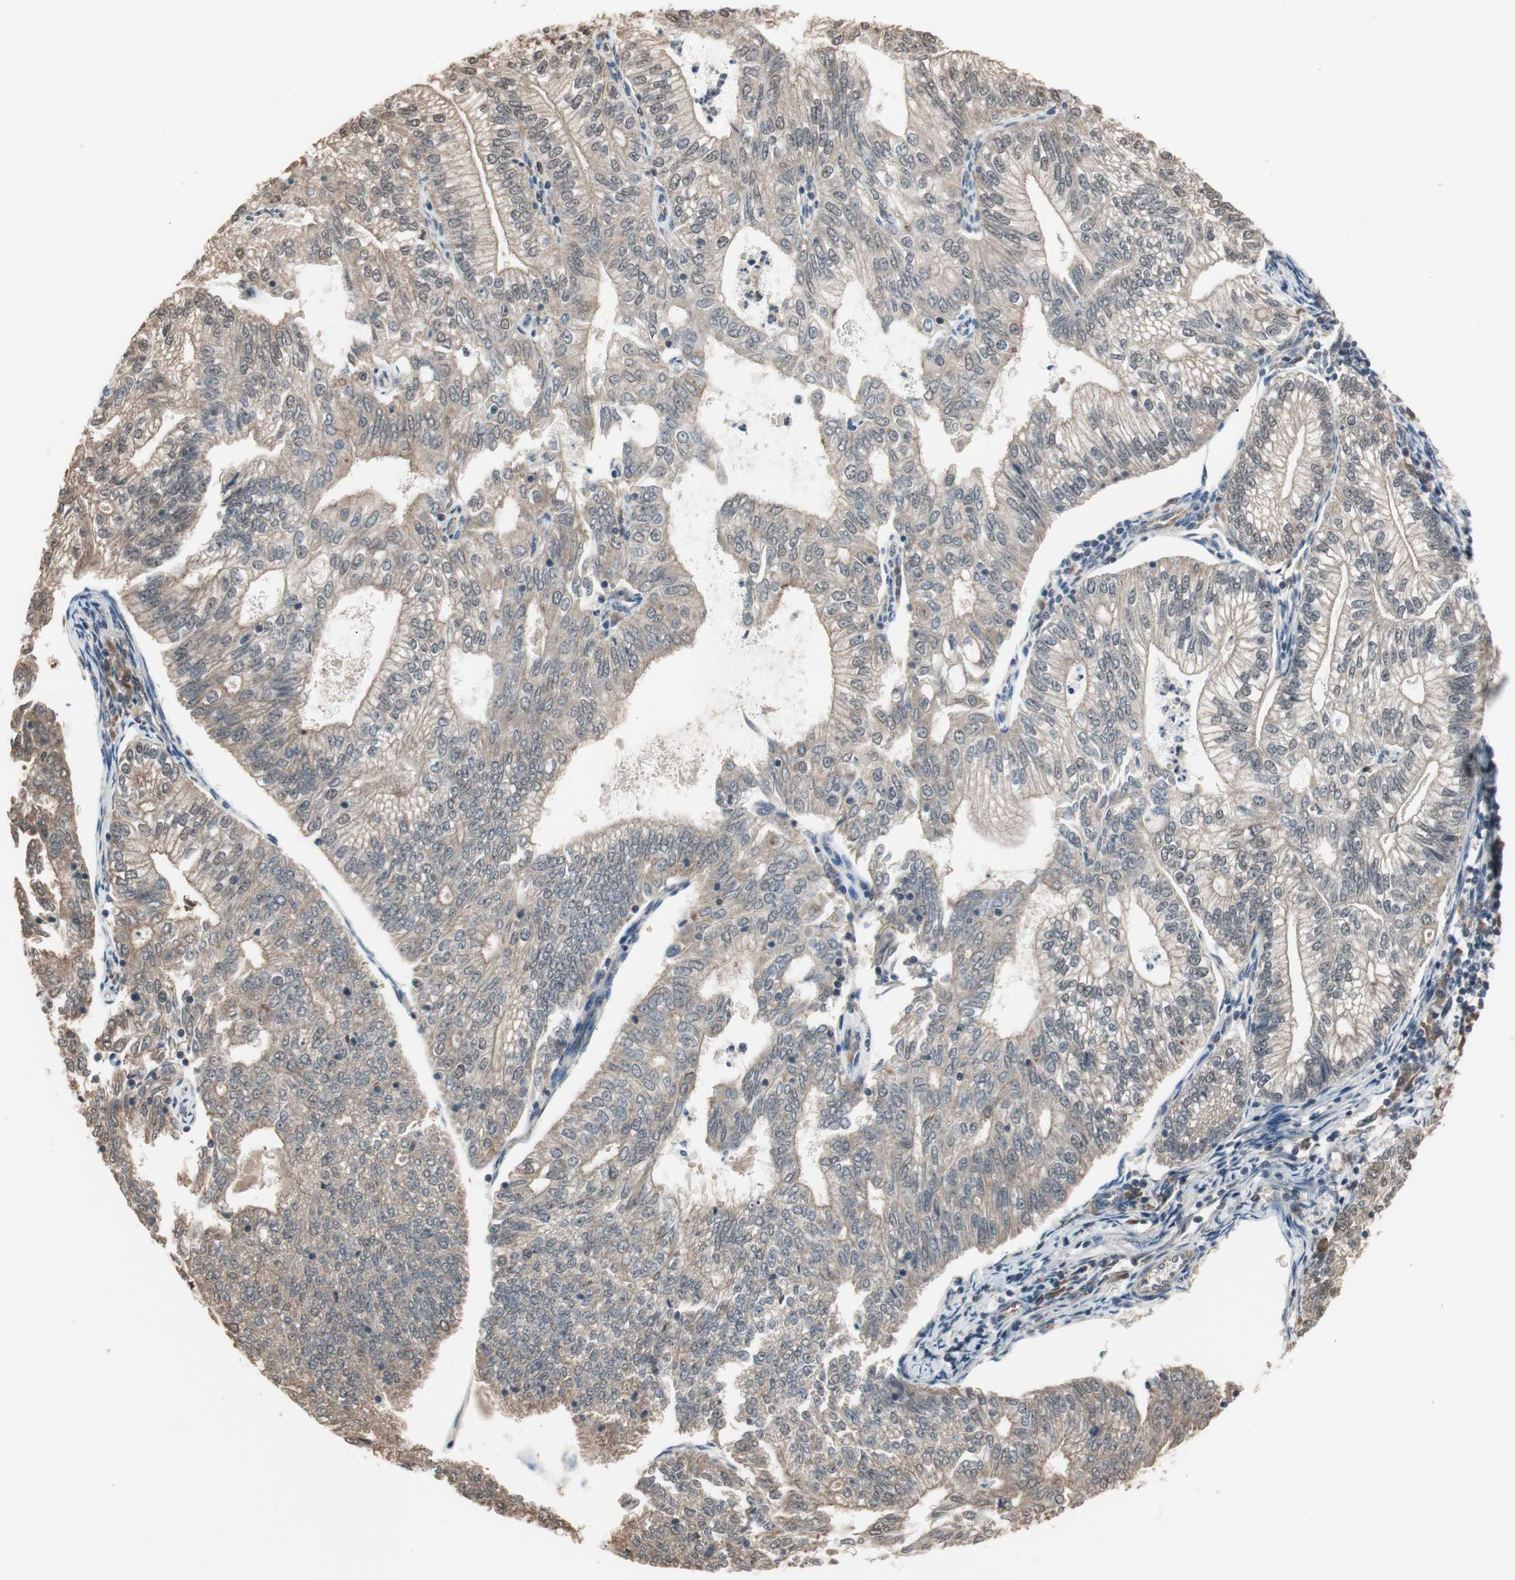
{"staining": {"intensity": "weak", "quantity": ">75%", "location": "cytoplasmic/membranous"}, "tissue": "endometrial cancer", "cell_type": "Tumor cells", "image_type": "cancer", "snomed": [{"axis": "morphology", "description": "Adenocarcinoma, NOS"}, {"axis": "topography", "description": "Endometrium"}], "caption": "Human adenocarcinoma (endometrial) stained with a brown dye shows weak cytoplasmic/membranous positive positivity in about >75% of tumor cells.", "gene": "PNPLA7", "patient": {"sex": "female", "age": 69}}